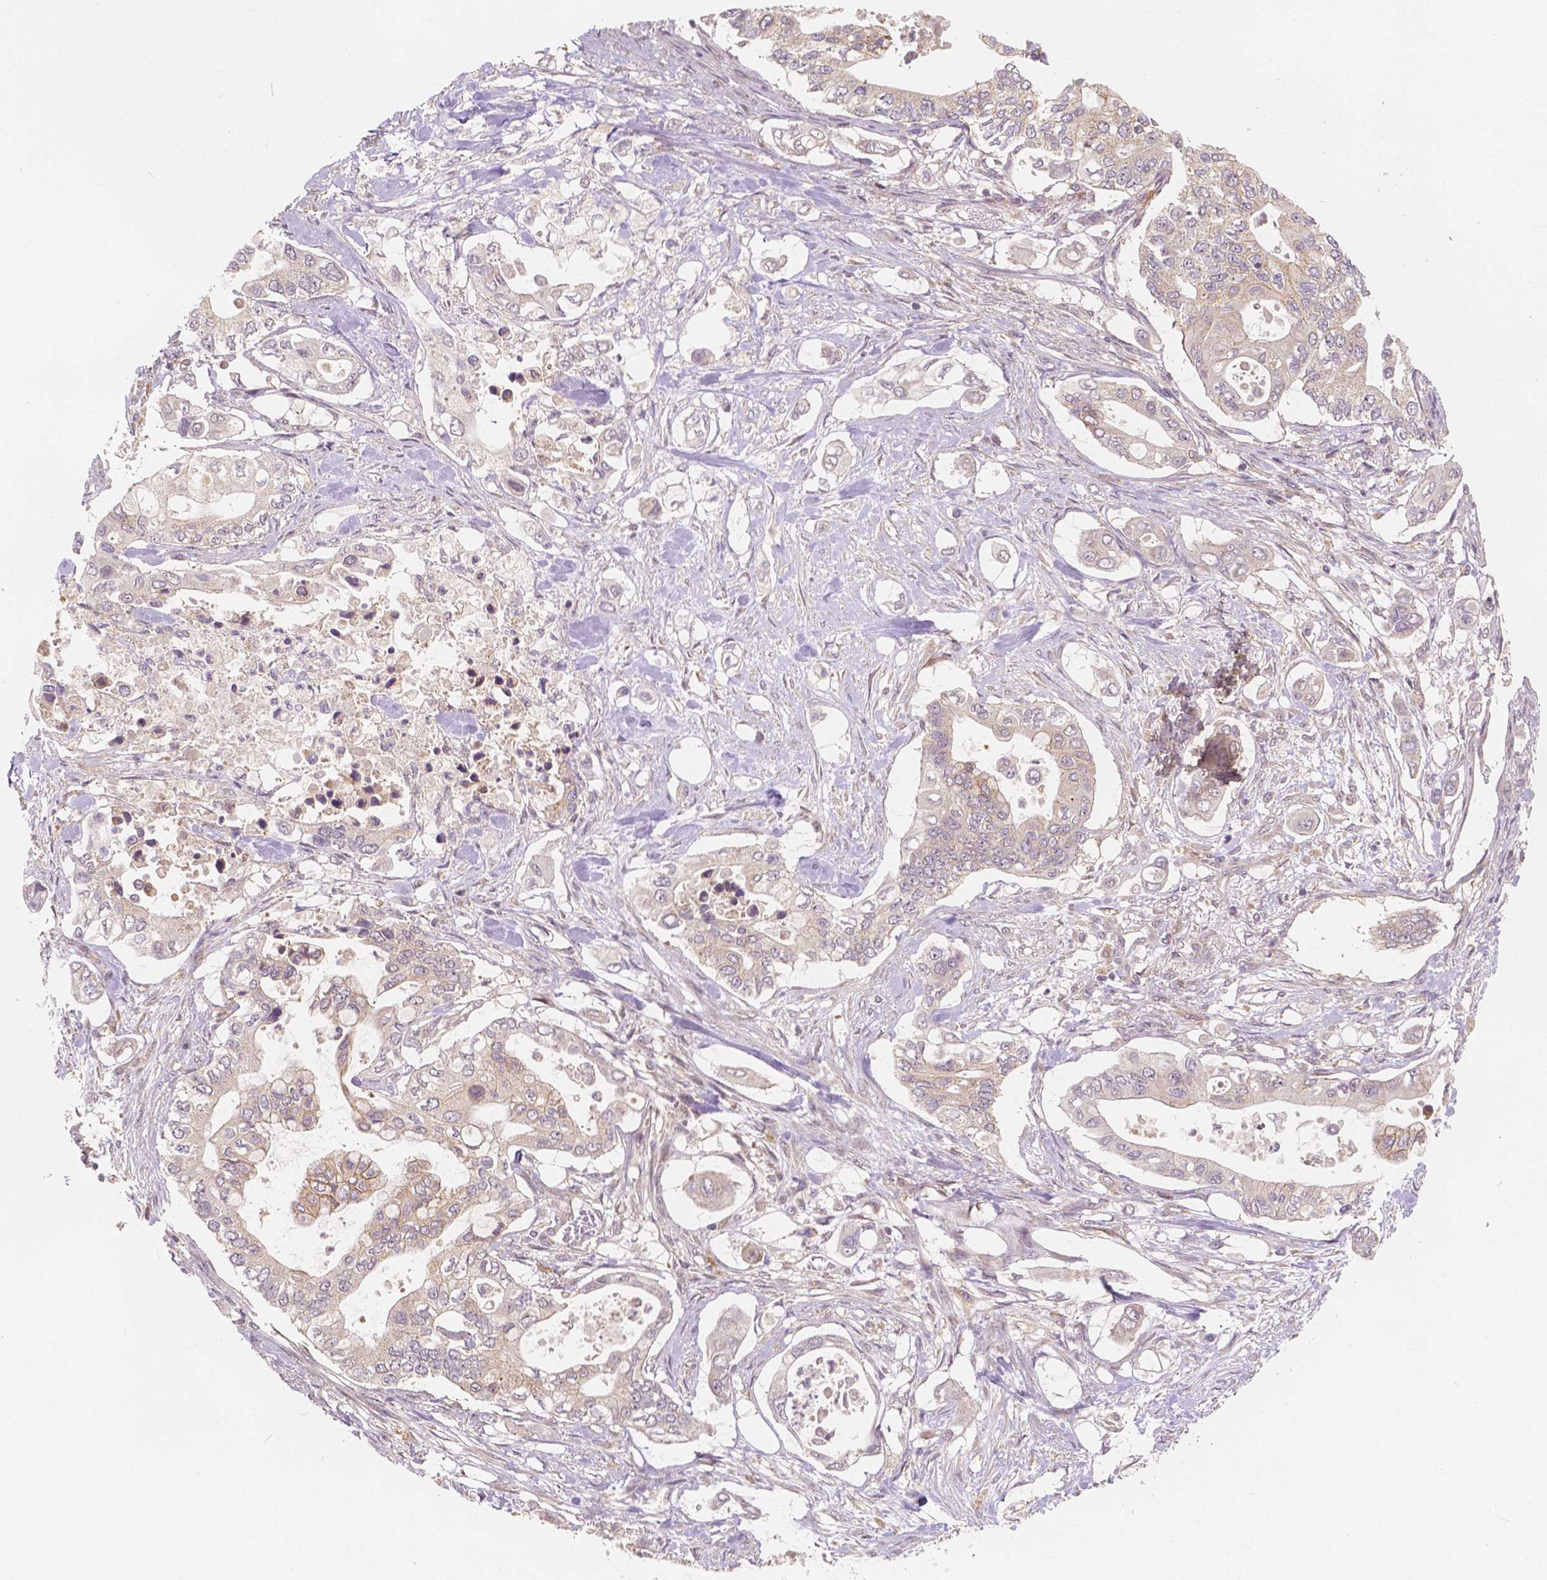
{"staining": {"intensity": "negative", "quantity": "none", "location": "none"}, "tissue": "pancreatic cancer", "cell_type": "Tumor cells", "image_type": "cancer", "snomed": [{"axis": "morphology", "description": "Adenocarcinoma, NOS"}, {"axis": "topography", "description": "Pancreas"}], "caption": "Micrograph shows no protein positivity in tumor cells of adenocarcinoma (pancreatic) tissue.", "gene": "SNX12", "patient": {"sex": "female", "age": 63}}